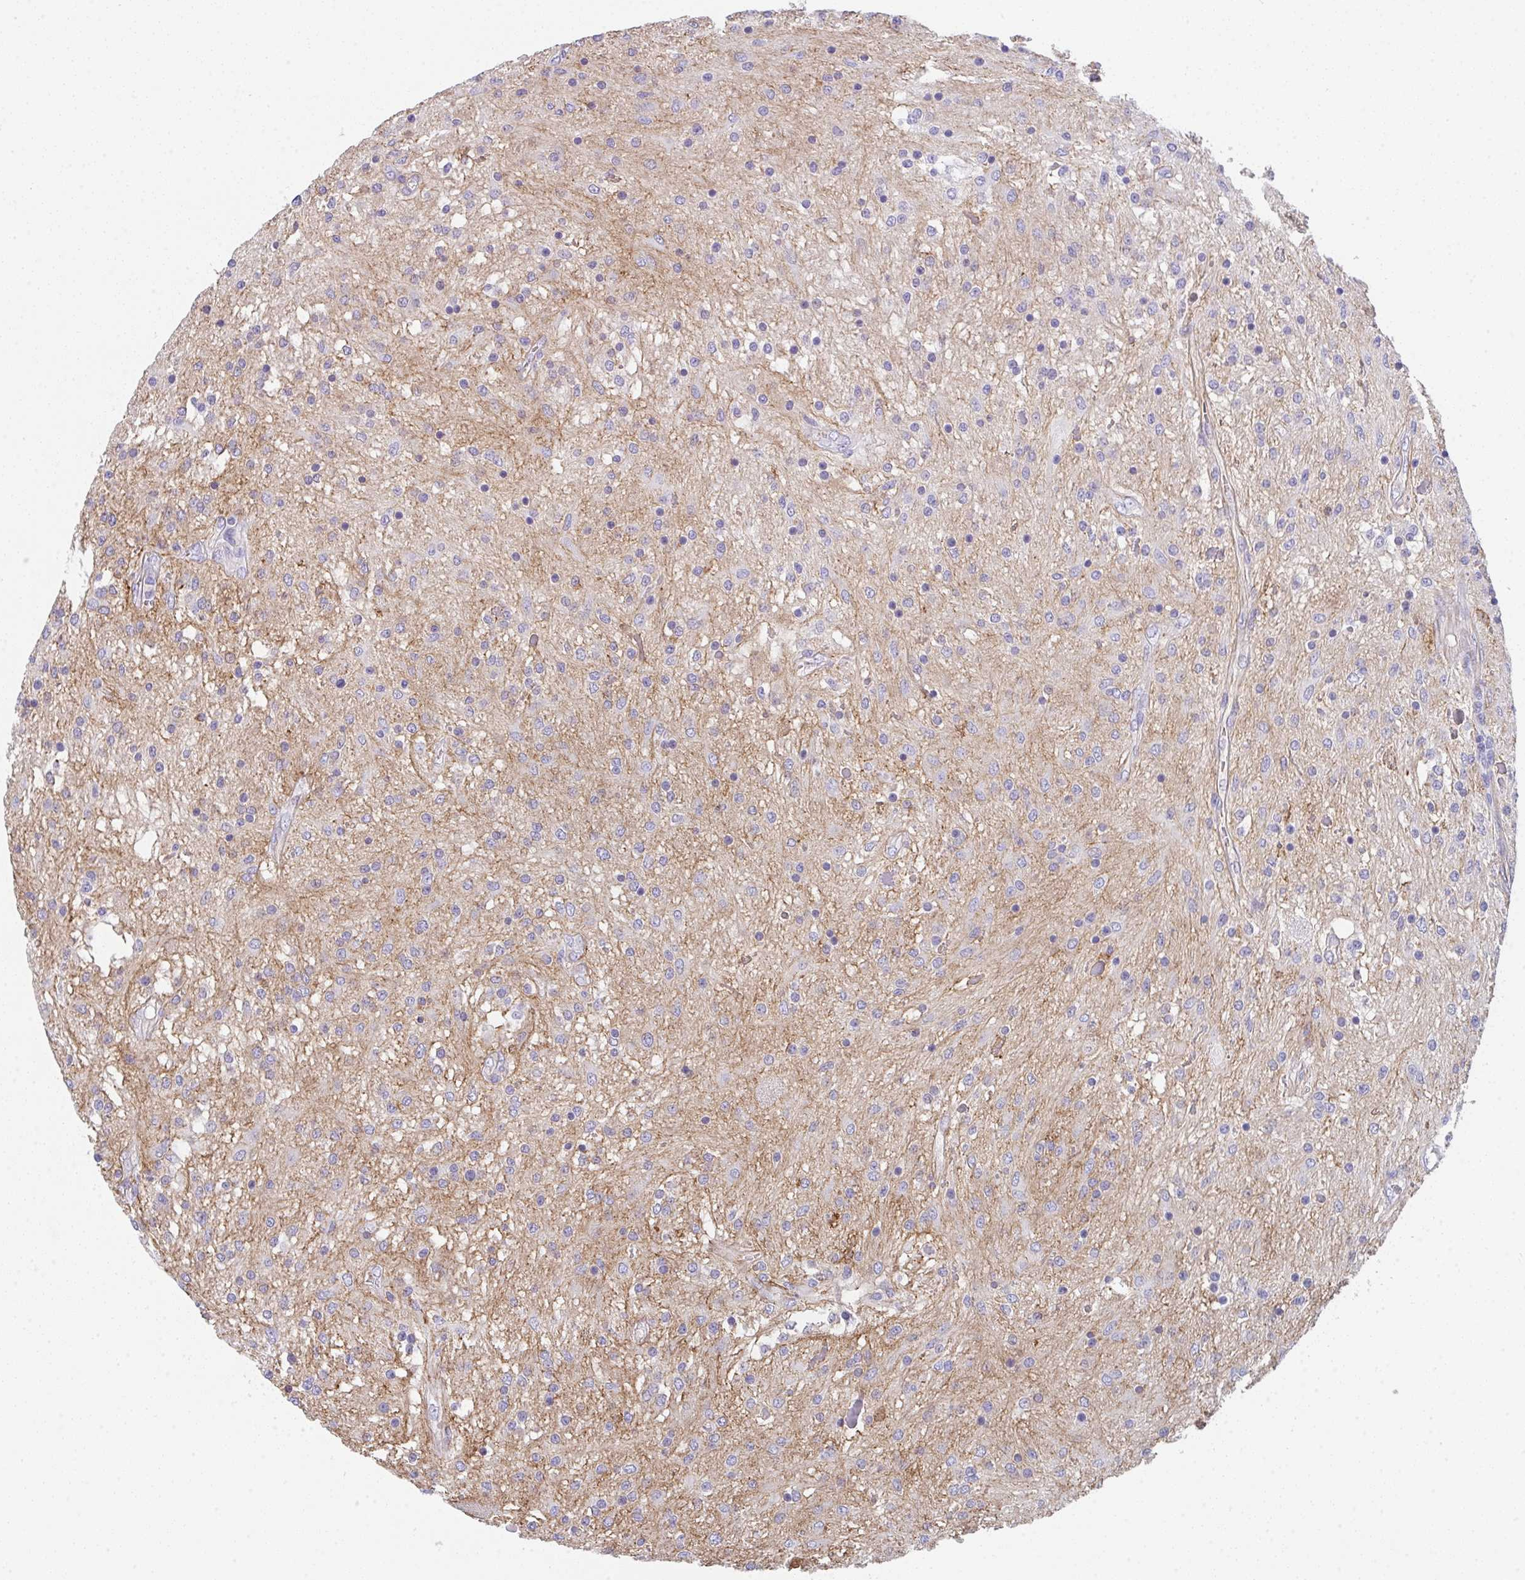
{"staining": {"intensity": "negative", "quantity": "none", "location": "none"}, "tissue": "glioma", "cell_type": "Tumor cells", "image_type": "cancer", "snomed": [{"axis": "morphology", "description": "Glioma, malignant, Low grade"}, {"axis": "topography", "description": "Cerebellum"}], "caption": "Immunohistochemistry (IHC) histopathology image of human malignant glioma (low-grade) stained for a protein (brown), which demonstrates no staining in tumor cells. (DAB IHC, high magnification).", "gene": "DBN1", "patient": {"sex": "female", "age": 14}}